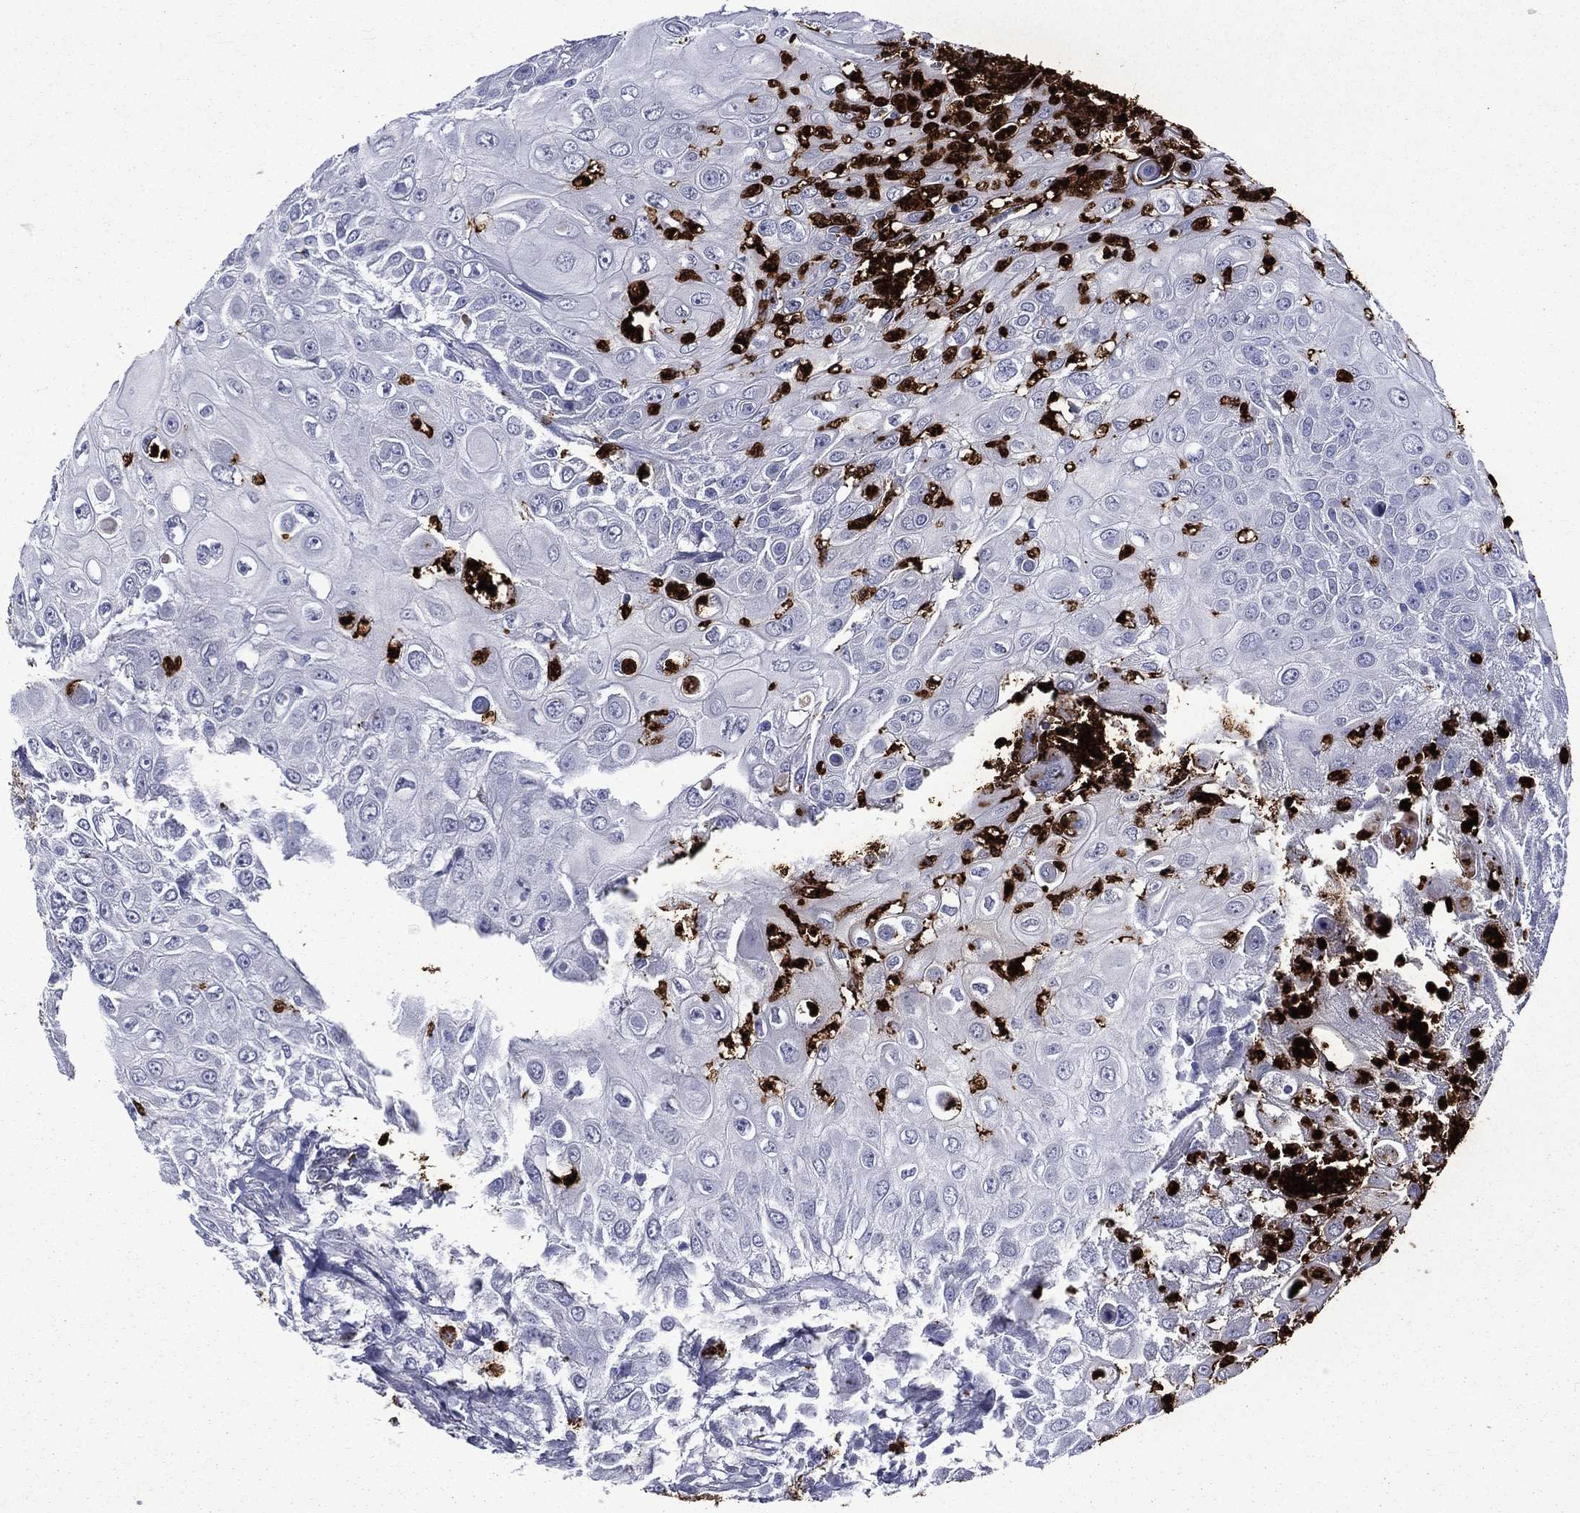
{"staining": {"intensity": "negative", "quantity": "none", "location": "none"}, "tissue": "urothelial cancer", "cell_type": "Tumor cells", "image_type": "cancer", "snomed": [{"axis": "morphology", "description": "Urothelial carcinoma, High grade"}, {"axis": "topography", "description": "Urinary bladder"}], "caption": "Human urothelial carcinoma (high-grade) stained for a protein using immunohistochemistry (IHC) exhibits no positivity in tumor cells.", "gene": "ELANE", "patient": {"sex": "female", "age": 79}}